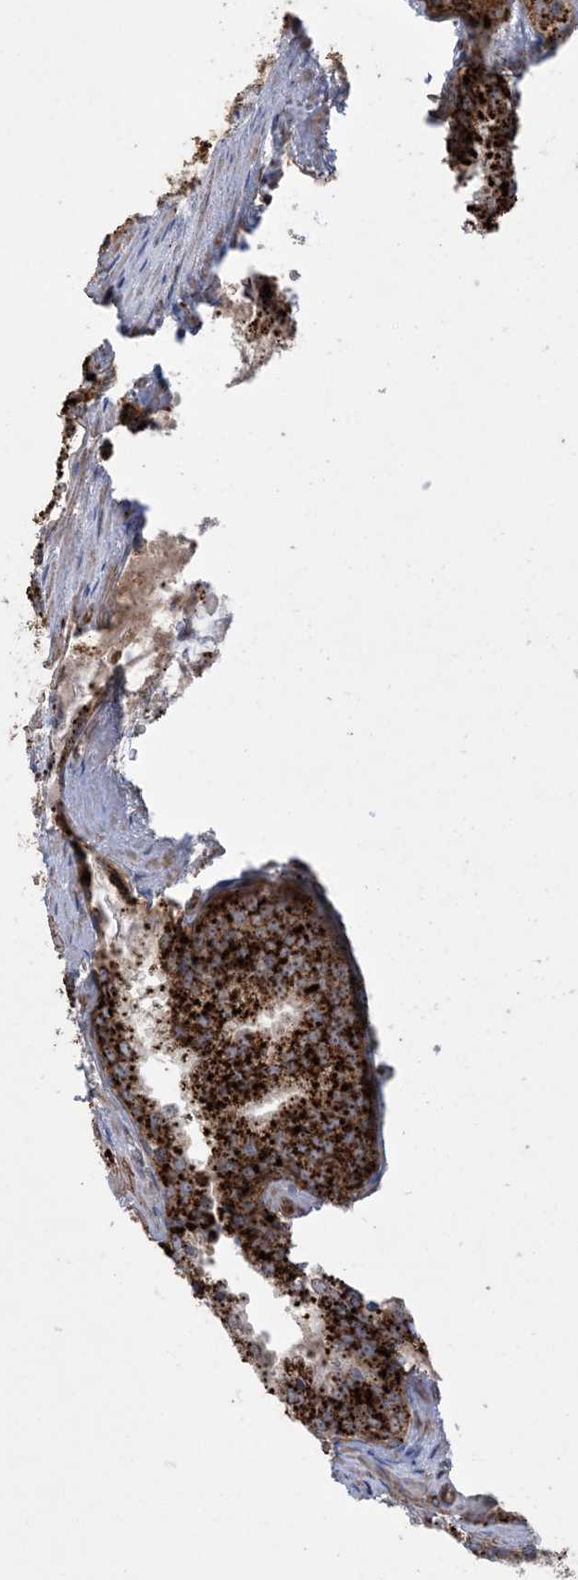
{"staining": {"intensity": "strong", "quantity": ">75%", "location": "cytoplasmic/membranous"}, "tissue": "prostate cancer", "cell_type": "Tumor cells", "image_type": "cancer", "snomed": [{"axis": "morphology", "description": "Normal morphology"}, {"axis": "morphology", "description": "Adenocarcinoma, Low grade"}, {"axis": "topography", "description": "Prostate"}], "caption": "Low-grade adenocarcinoma (prostate) stained with DAB immunohistochemistry shows high levels of strong cytoplasmic/membranous staining in about >75% of tumor cells.", "gene": "AGA", "patient": {"sex": "male", "age": 72}}